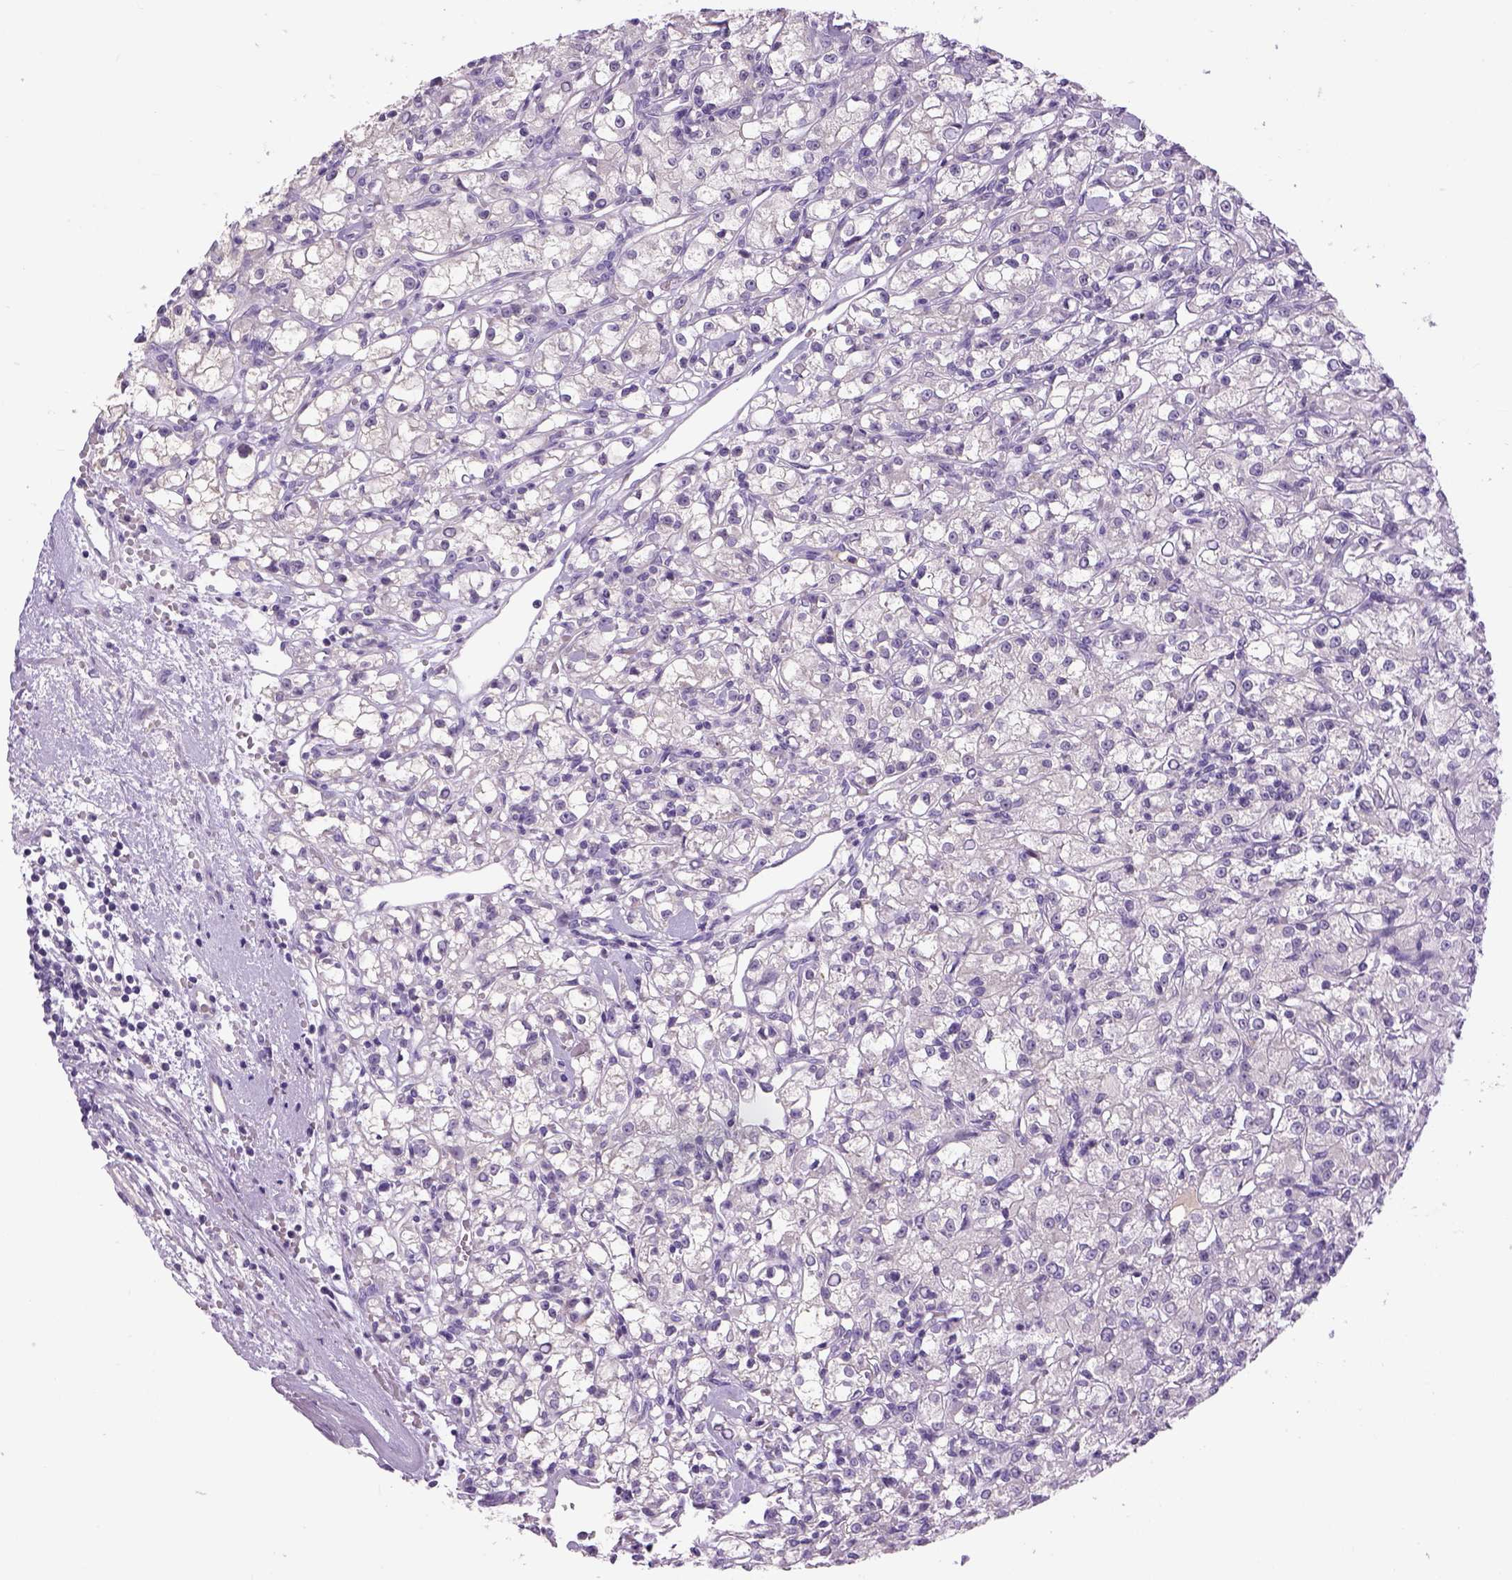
{"staining": {"intensity": "negative", "quantity": "none", "location": "none"}, "tissue": "renal cancer", "cell_type": "Tumor cells", "image_type": "cancer", "snomed": [{"axis": "morphology", "description": "Adenocarcinoma, NOS"}, {"axis": "topography", "description": "Kidney"}], "caption": "This micrograph is of renal adenocarcinoma stained with immunohistochemistry to label a protein in brown with the nuclei are counter-stained blue. There is no expression in tumor cells.", "gene": "DBH", "patient": {"sex": "female", "age": 59}}